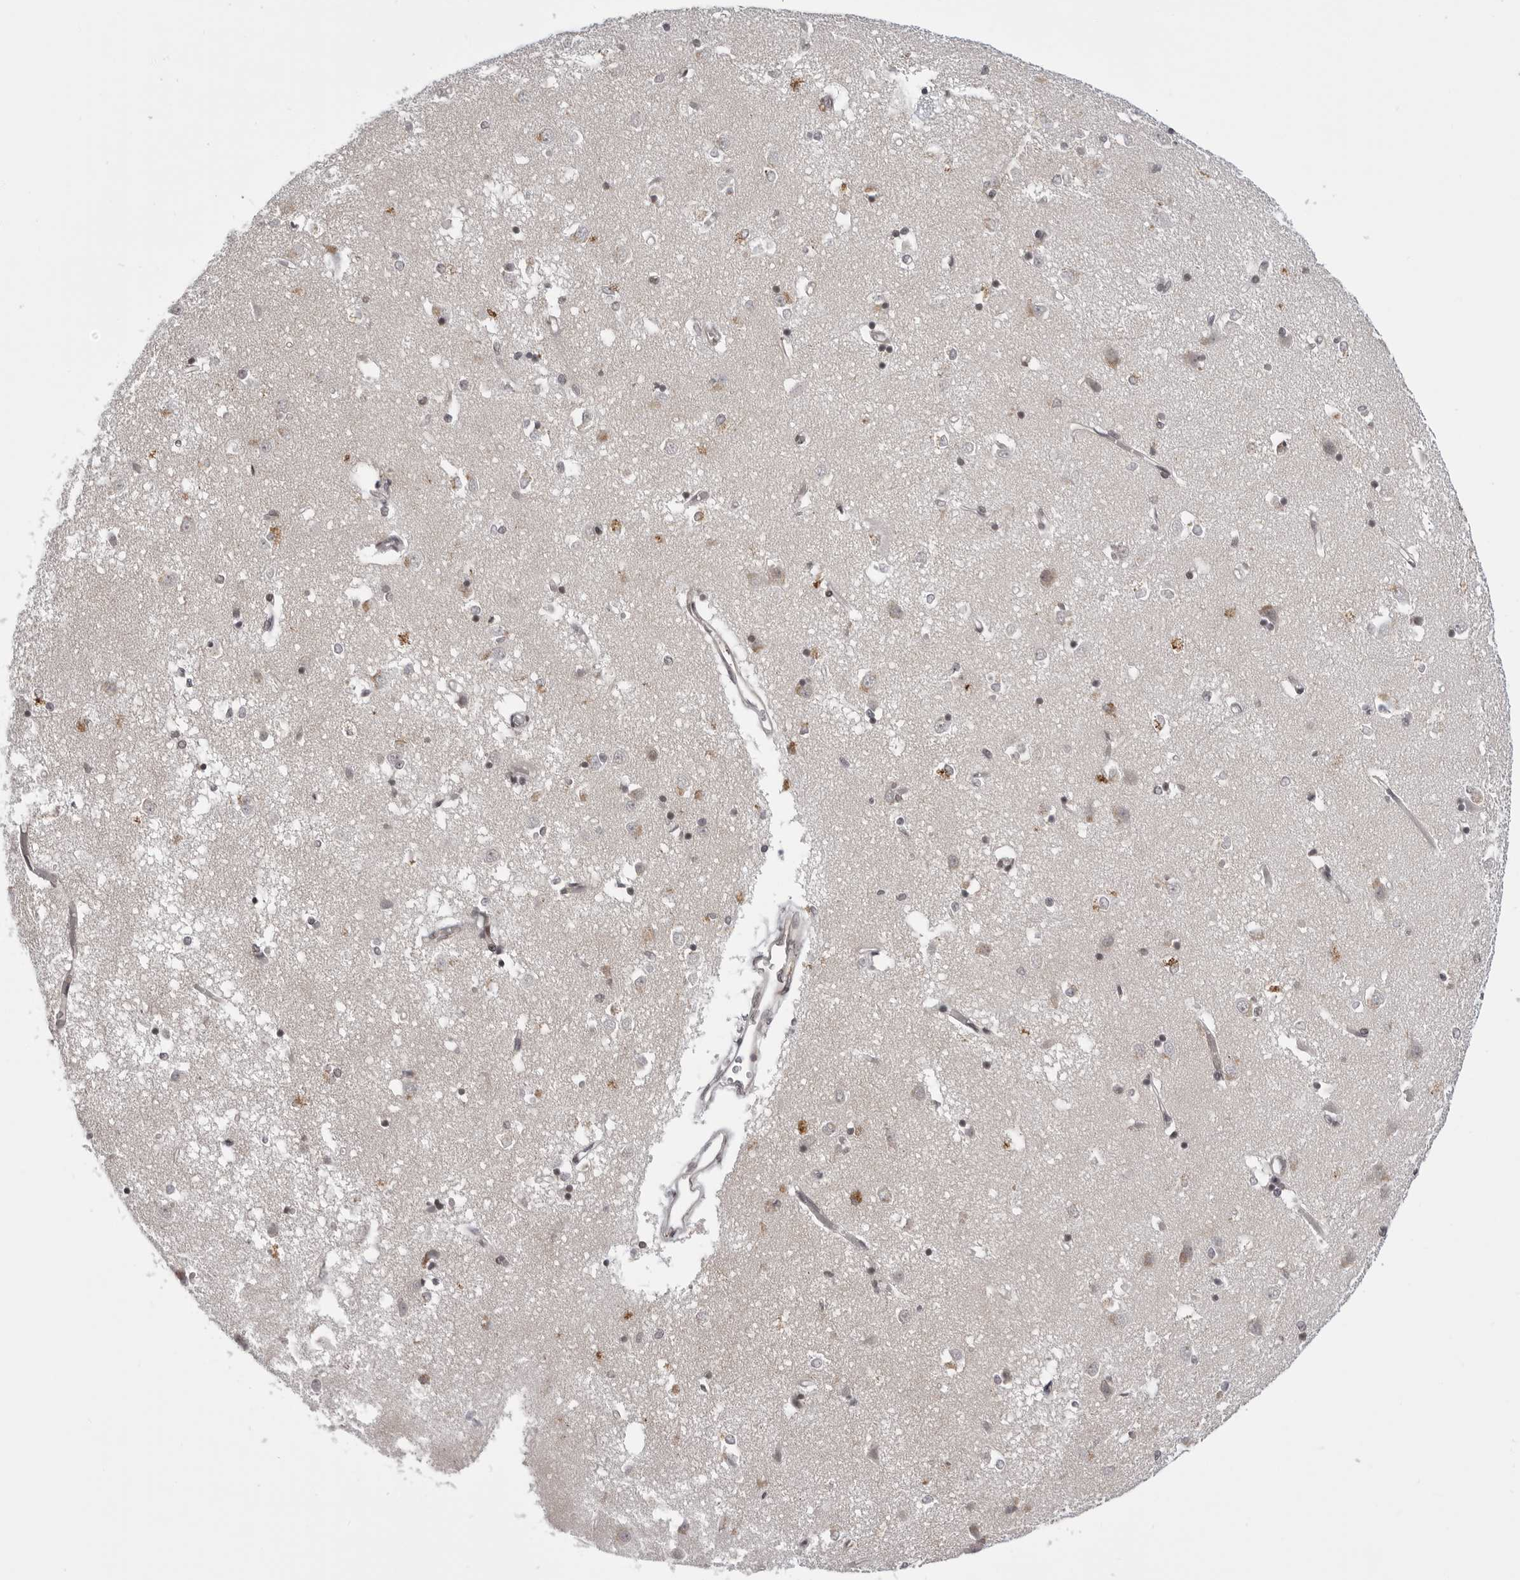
{"staining": {"intensity": "moderate", "quantity": "<25%", "location": "cytoplasmic/membranous"}, "tissue": "caudate", "cell_type": "Glial cells", "image_type": "normal", "snomed": [{"axis": "morphology", "description": "Normal tissue, NOS"}, {"axis": "topography", "description": "Lateral ventricle wall"}], "caption": "The histopathology image reveals immunohistochemical staining of benign caudate. There is moderate cytoplasmic/membranous expression is present in approximately <25% of glial cells. The protein of interest is shown in brown color, while the nuclei are stained blue.", "gene": "PHF3", "patient": {"sex": "male", "age": 45}}